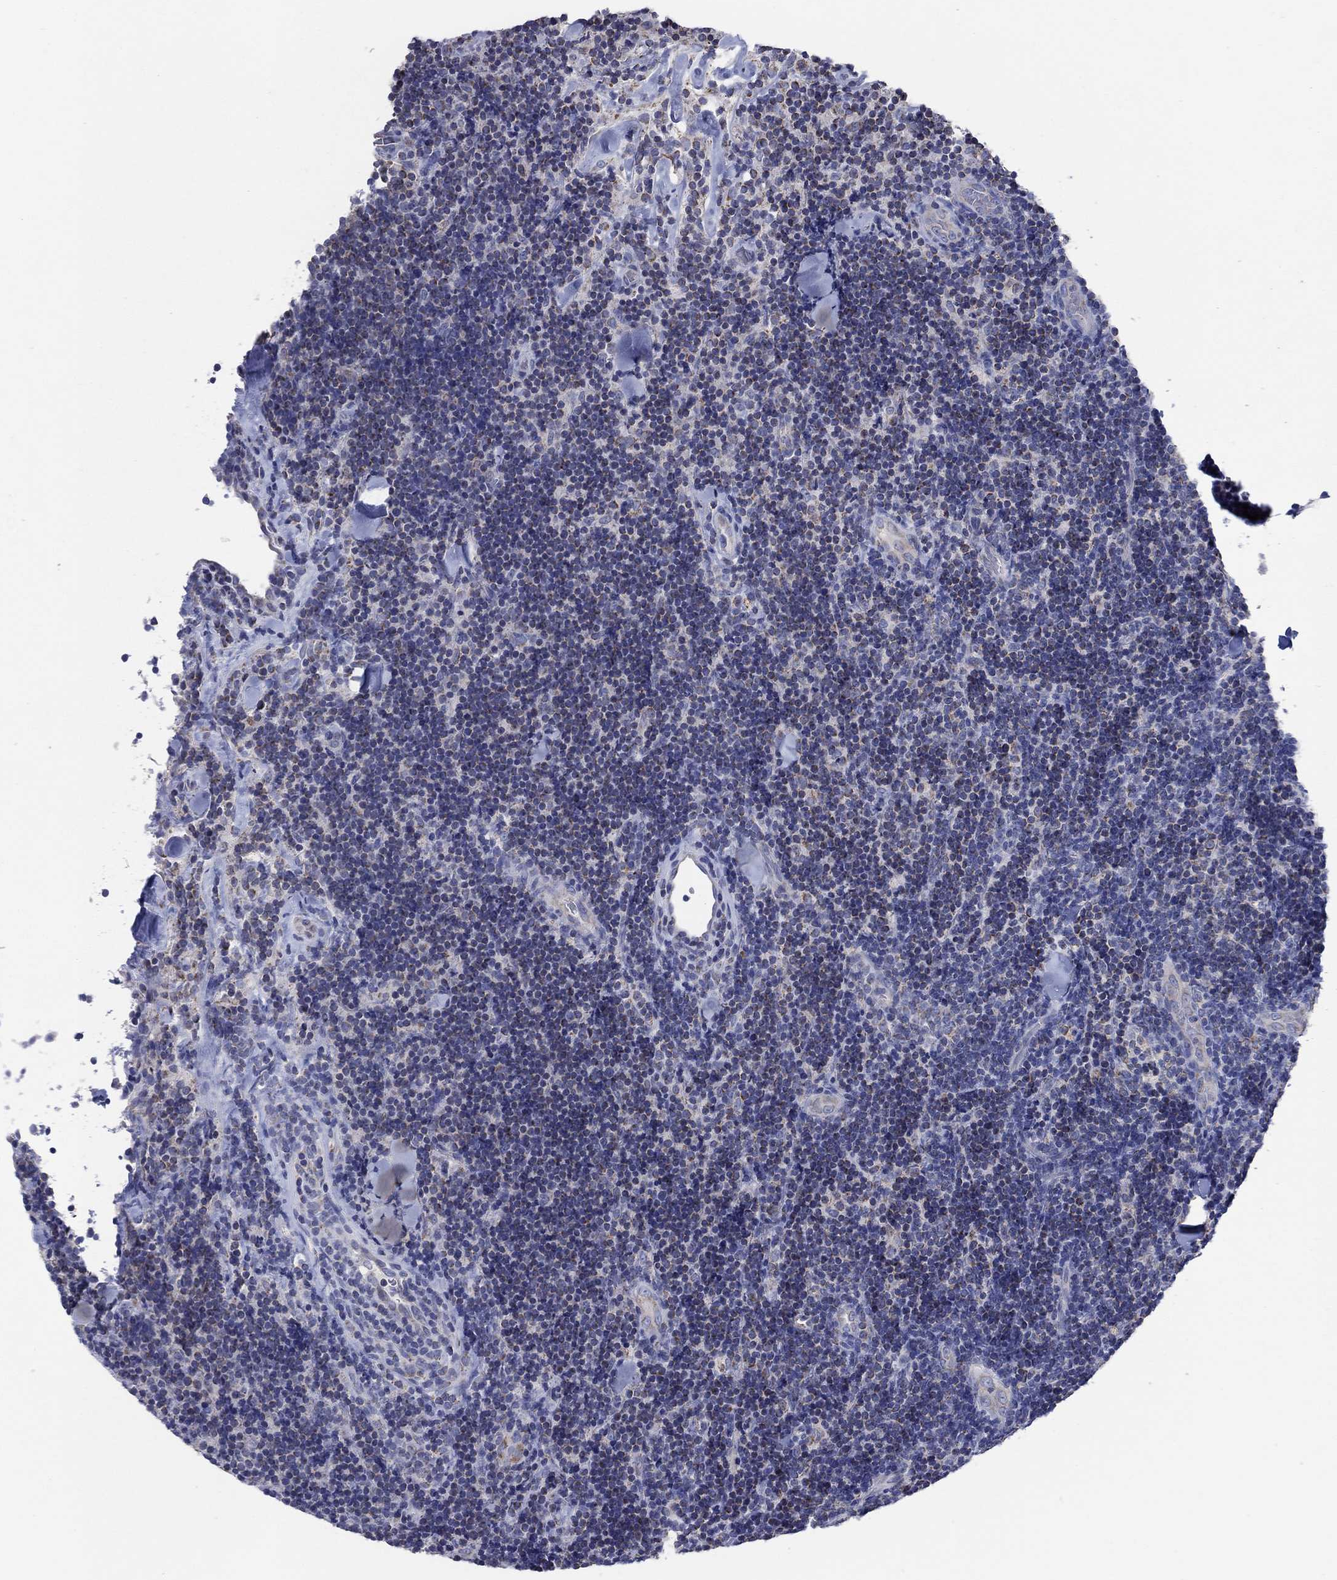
{"staining": {"intensity": "negative", "quantity": "none", "location": "none"}, "tissue": "lymphoma", "cell_type": "Tumor cells", "image_type": "cancer", "snomed": [{"axis": "morphology", "description": "Malignant lymphoma, non-Hodgkin's type, Low grade"}, {"axis": "topography", "description": "Lymph node"}], "caption": "An immunohistochemistry (IHC) image of lymphoma is shown. There is no staining in tumor cells of lymphoma.", "gene": "C9orf85", "patient": {"sex": "female", "age": 56}}